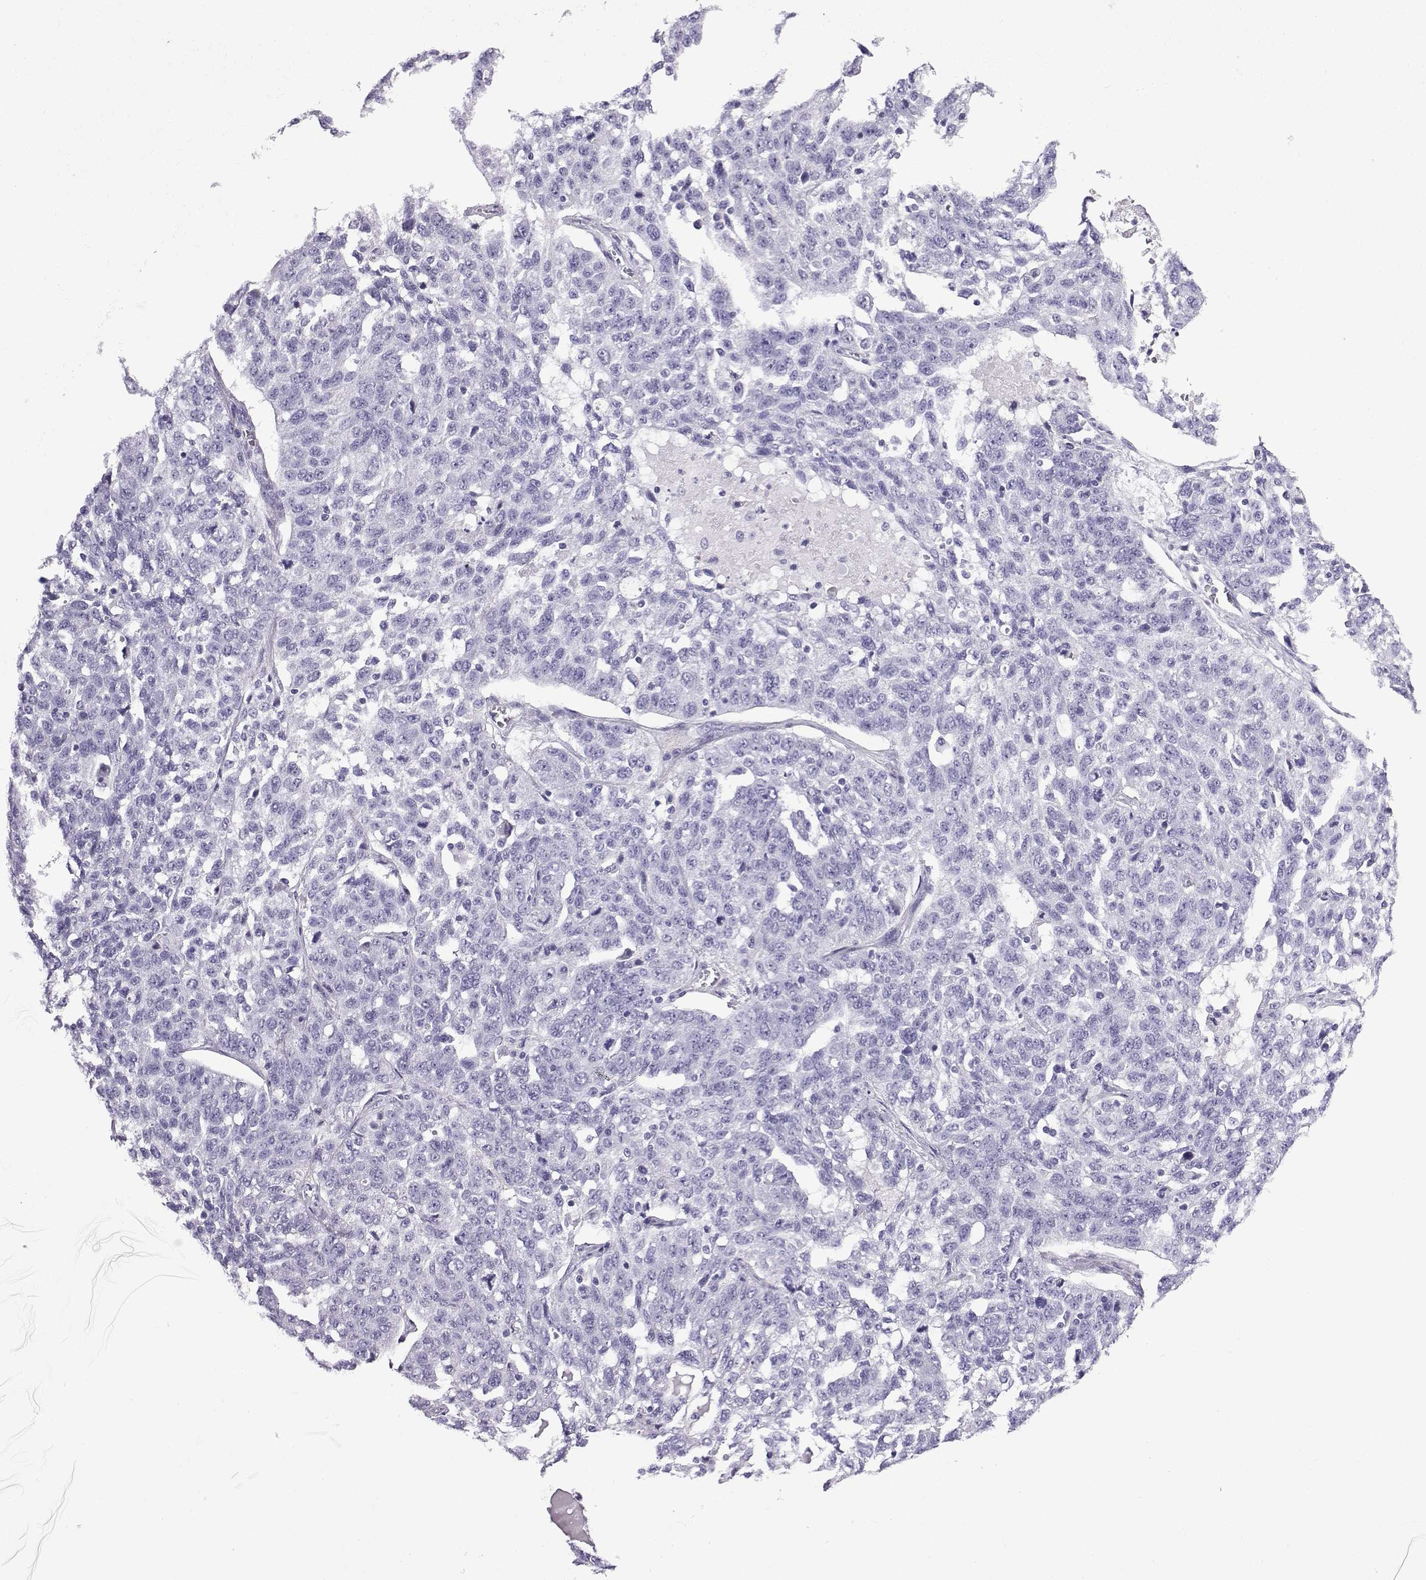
{"staining": {"intensity": "negative", "quantity": "none", "location": "none"}, "tissue": "ovarian cancer", "cell_type": "Tumor cells", "image_type": "cancer", "snomed": [{"axis": "morphology", "description": "Cystadenocarcinoma, serous, NOS"}, {"axis": "topography", "description": "Ovary"}], "caption": "Ovarian serous cystadenocarcinoma was stained to show a protein in brown. There is no significant expression in tumor cells. (DAB IHC, high magnification).", "gene": "KCNF1", "patient": {"sex": "female", "age": 71}}